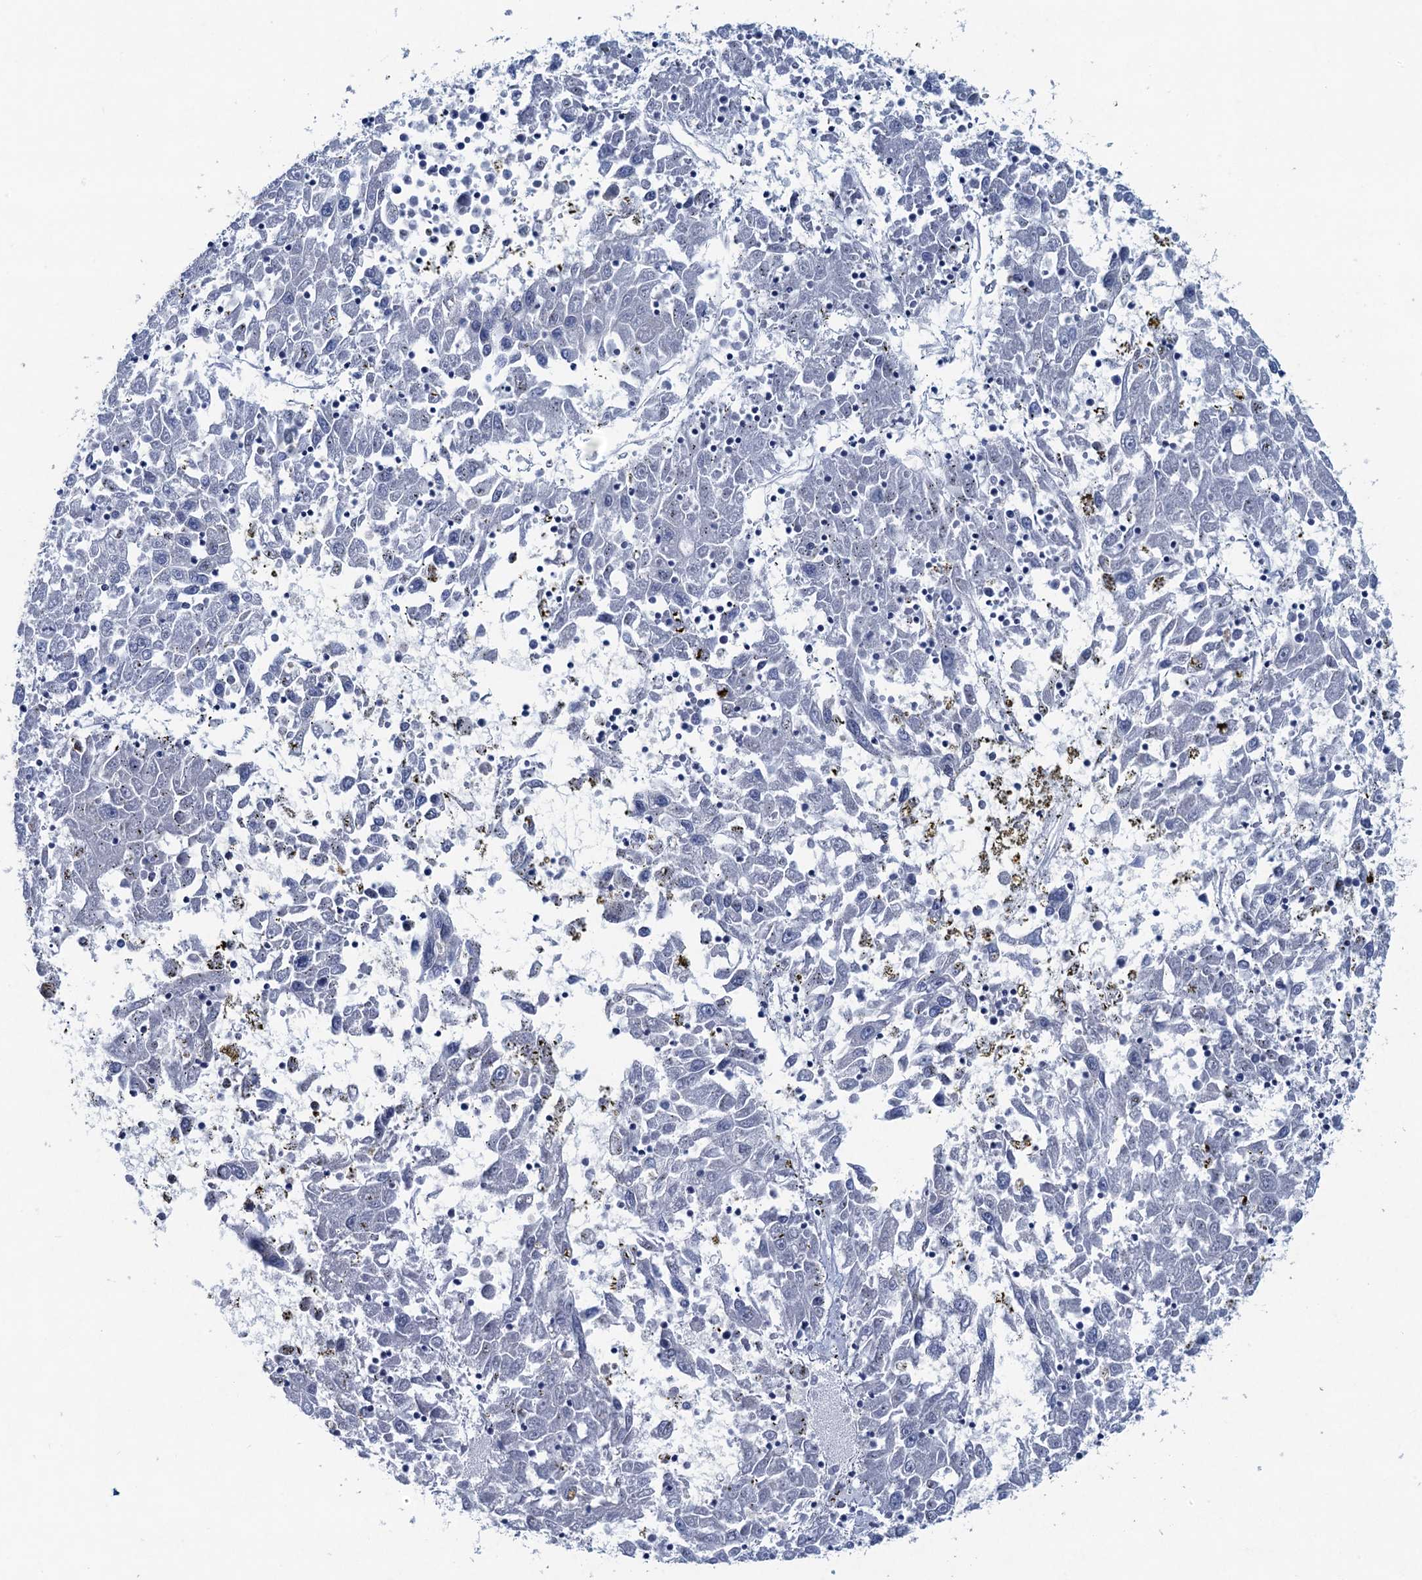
{"staining": {"intensity": "negative", "quantity": "none", "location": "none"}, "tissue": "liver cancer", "cell_type": "Tumor cells", "image_type": "cancer", "snomed": [{"axis": "morphology", "description": "Carcinoma, Hepatocellular, NOS"}, {"axis": "topography", "description": "Liver"}], "caption": "Immunohistochemical staining of human hepatocellular carcinoma (liver) demonstrates no significant positivity in tumor cells.", "gene": "HAPSTR1", "patient": {"sex": "male", "age": 49}}